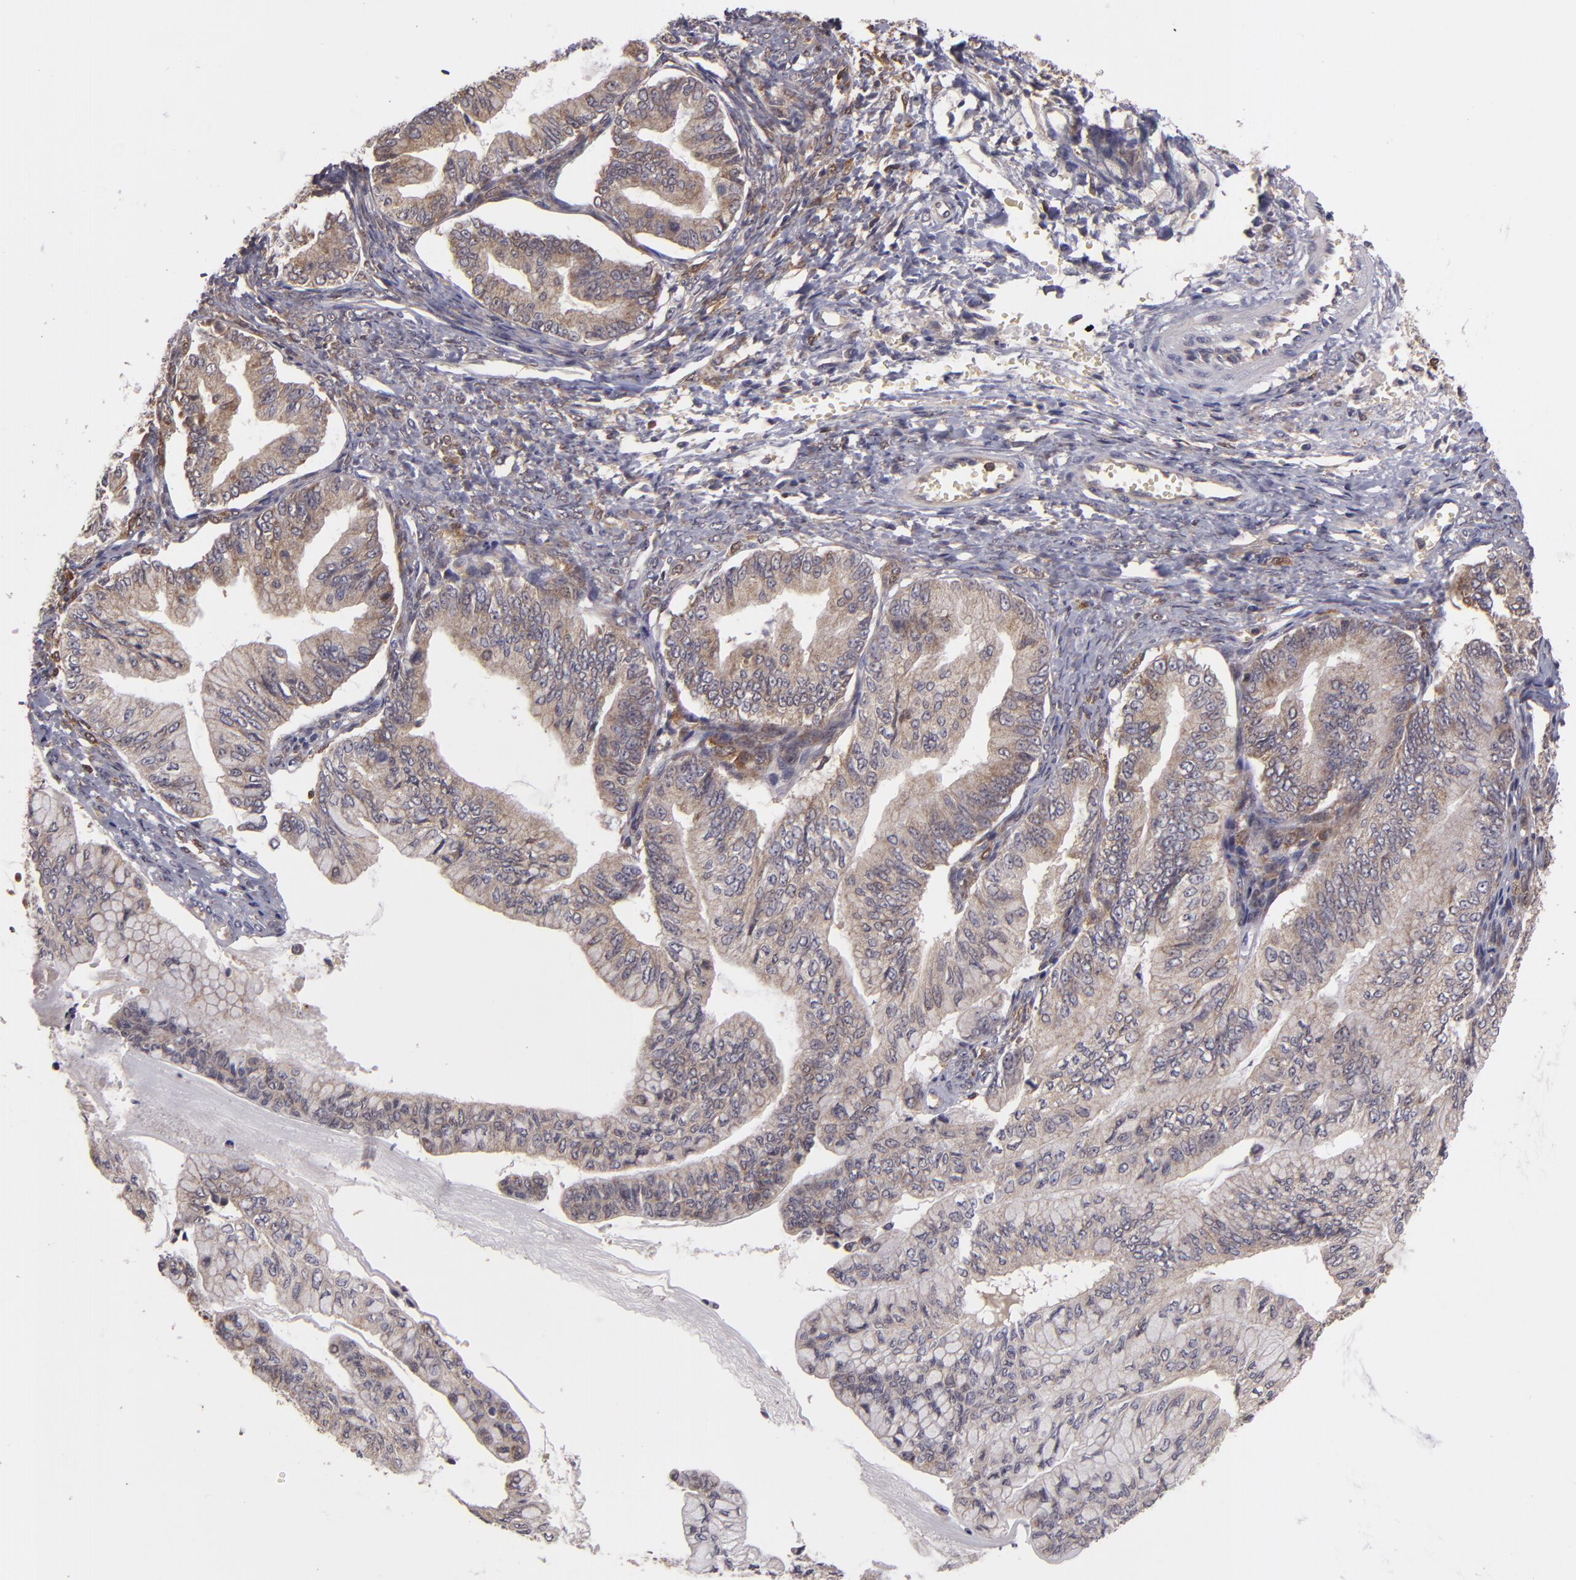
{"staining": {"intensity": "weak", "quantity": "25%-75%", "location": "cytoplasmic/membranous"}, "tissue": "ovarian cancer", "cell_type": "Tumor cells", "image_type": "cancer", "snomed": [{"axis": "morphology", "description": "Cystadenocarcinoma, mucinous, NOS"}, {"axis": "topography", "description": "Ovary"}], "caption": "Ovarian cancer (mucinous cystadenocarcinoma) stained with a protein marker exhibits weak staining in tumor cells.", "gene": "FHIT", "patient": {"sex": "female", "age": 36}}